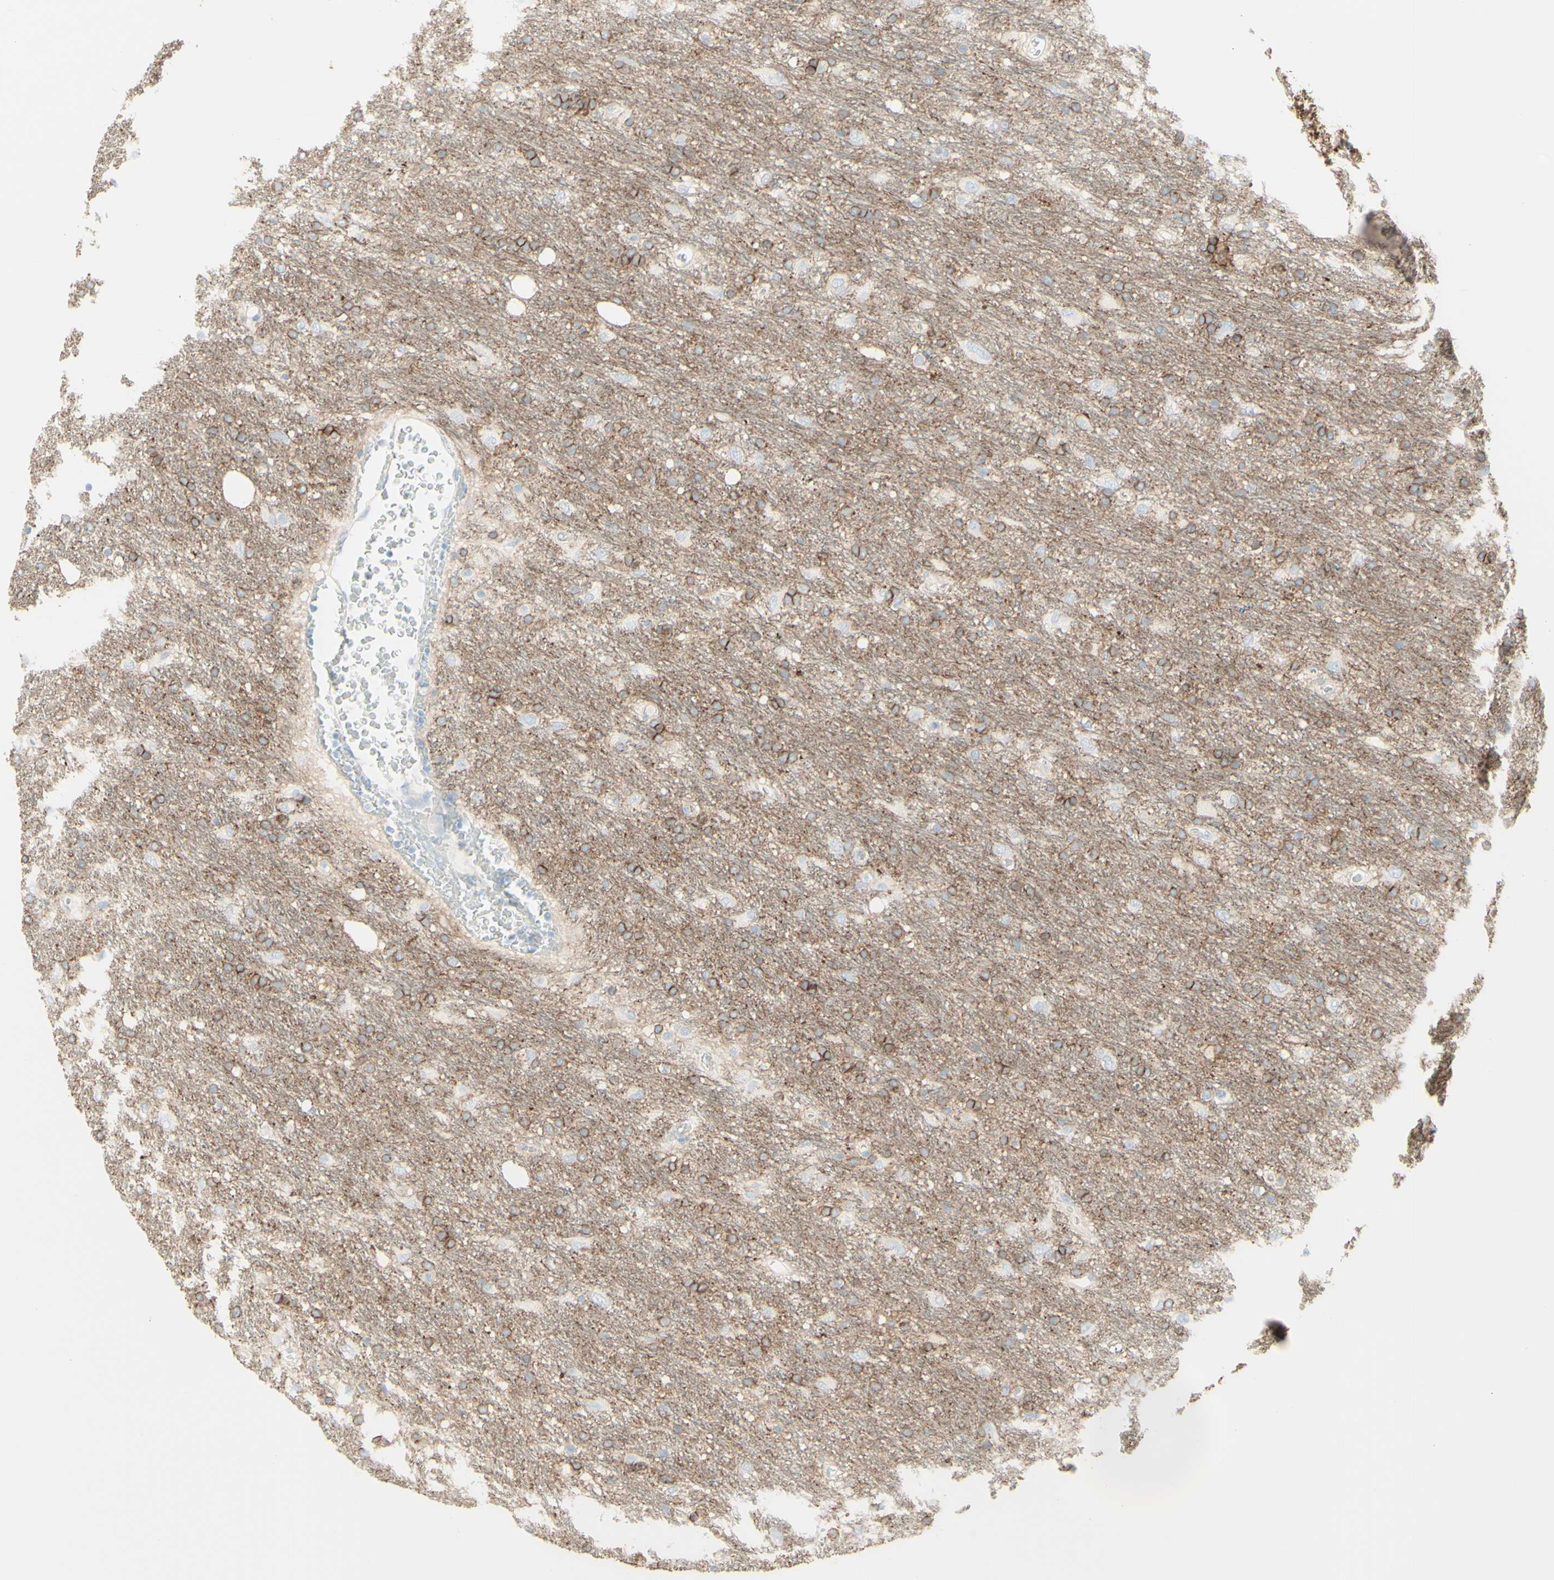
{"staining": {"intensity": "moderate", "quantity": "<25%", "location": "cytoplasmic/membranous"}, "tissue": "glioma", "cell_type": "Tumor cells", "image_type": "cancer", "snomed": [{"axis": "morphology", "description": "Glioma, malignant, Low grade"}, {"axis": "topography", "description": "Brain"}], "caption": "About <25% of tumor cells in malignant glioma (low-grade) exhibit moderate cytoplasmic/membranous protein expression as visualized by brown immunohistochemical staining.", "gene": "ALCAM", "patient": {"sex": "male", "age": 77}}